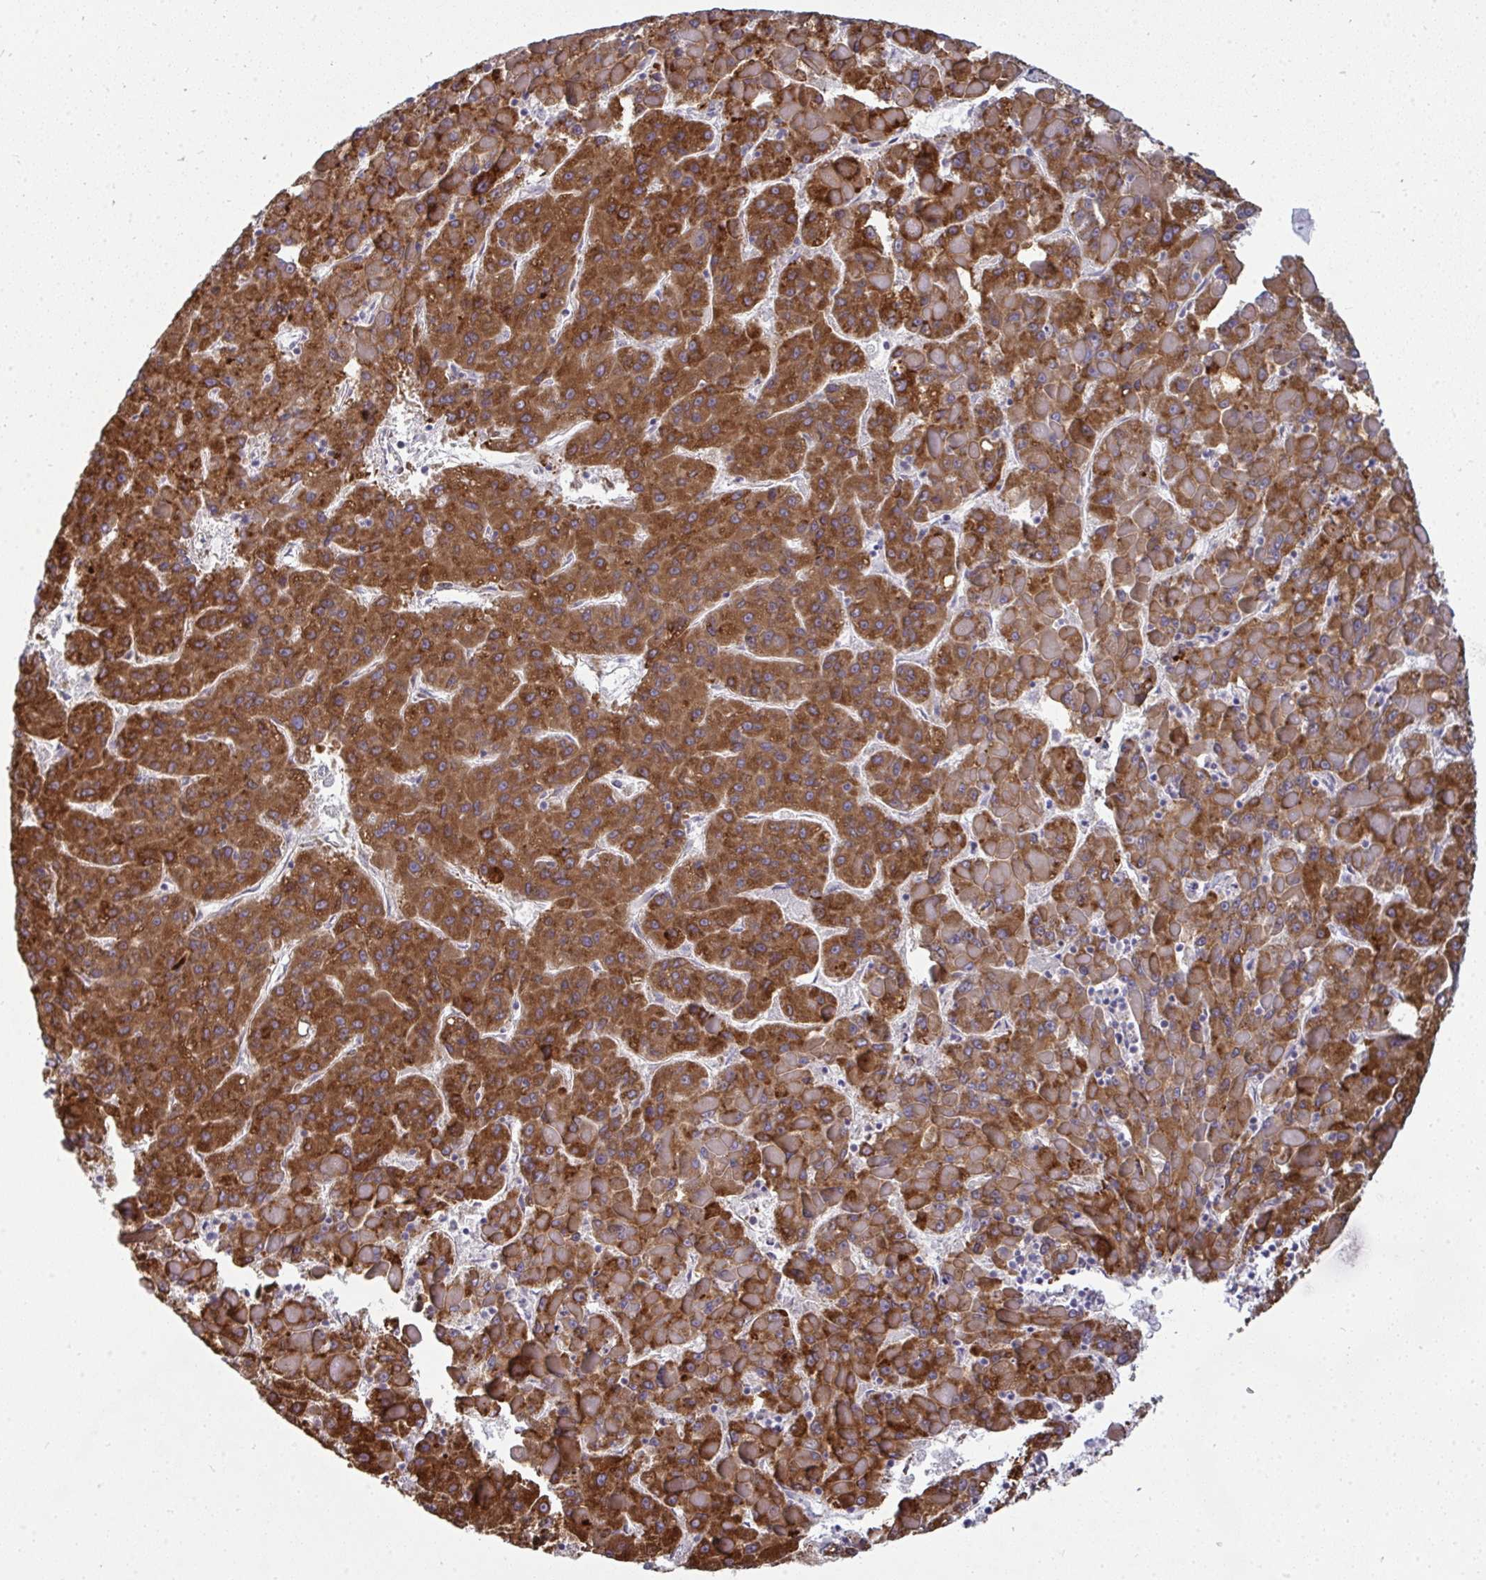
{"staining": {"intensity": "strong", "quantity": ">75%", "location": "cytoplasmic/membranous"}, "tissue": "liver cancer", "cell_type": "Tumor cells", "image_type": "cancer", "snomed": [{"axis": "morphology", "description": "Carcinoma, Hepatocellular, NOS"}, {"axis": "topography", "description": "Liver"}], "caption": "IHC micrograph of neoplastic tissue: hepatocellular carcinoma (liver) stained using immunohistochemistry shows high levels of strong protein expression localized specifically in the cytoplasmic/membranous of tumor cells, appearing as a cytoplasmic/membranous brown color.", "gene": "LYSMD4", "patient": {"sex": "female", "age": 82}}